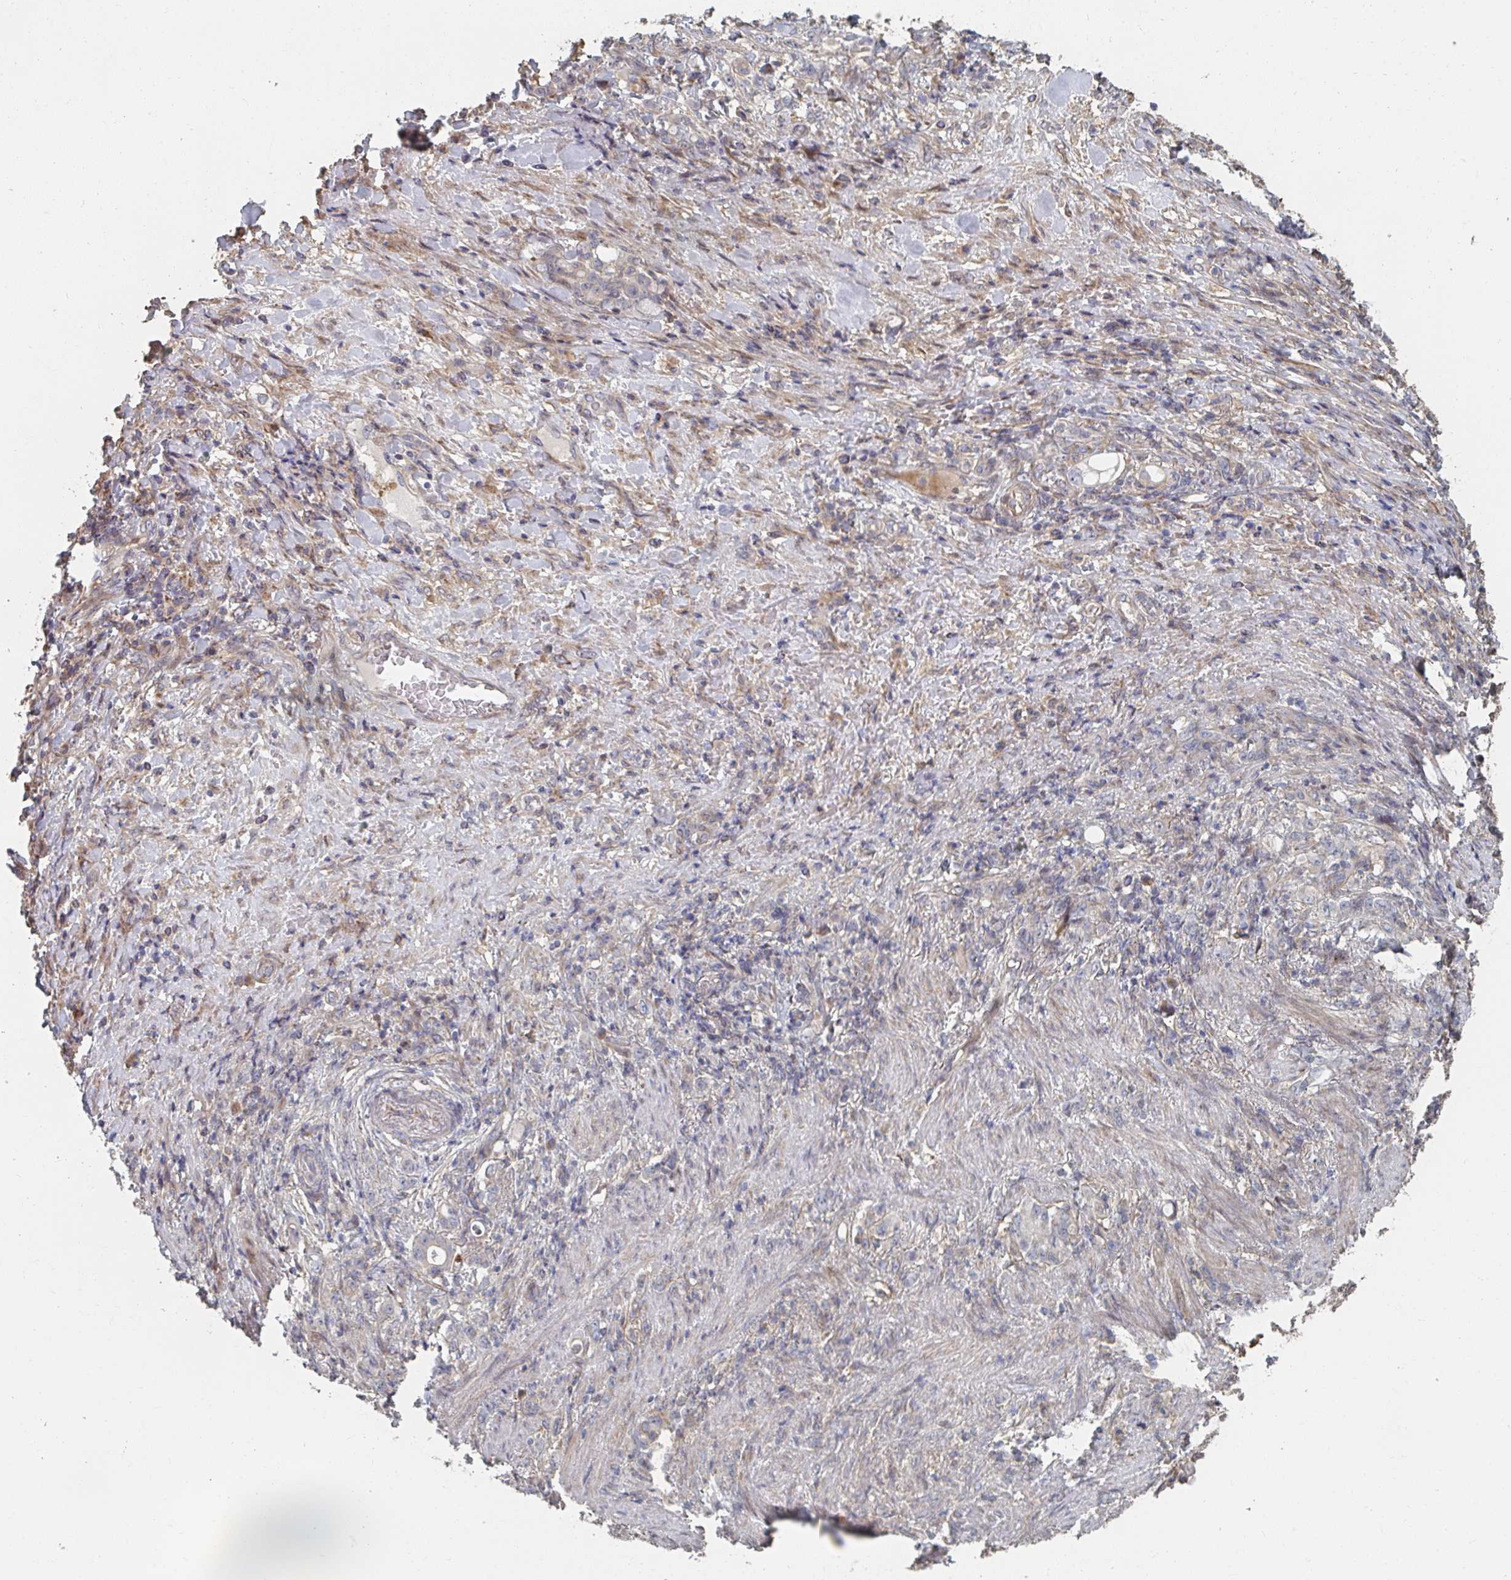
{"staining": {"intensity": "negative", "quantity": "none", "location": "none"}, "tissue": "stomach cancer", "cell_type": "Tumor cells", "image_type": "cancer", "snomed": [{"axis": "morphology", "description": "Adenocarcinoma, NOS"}, {"axis": "topography", "description": "Stomach"}], "caption": "Stomach cancer stained for a protein using immunohistochemistry (IHC) exhibits no positivity tumor cells.", "gene": "PTEN", "patient": {"sex": "female", "age": 79}}